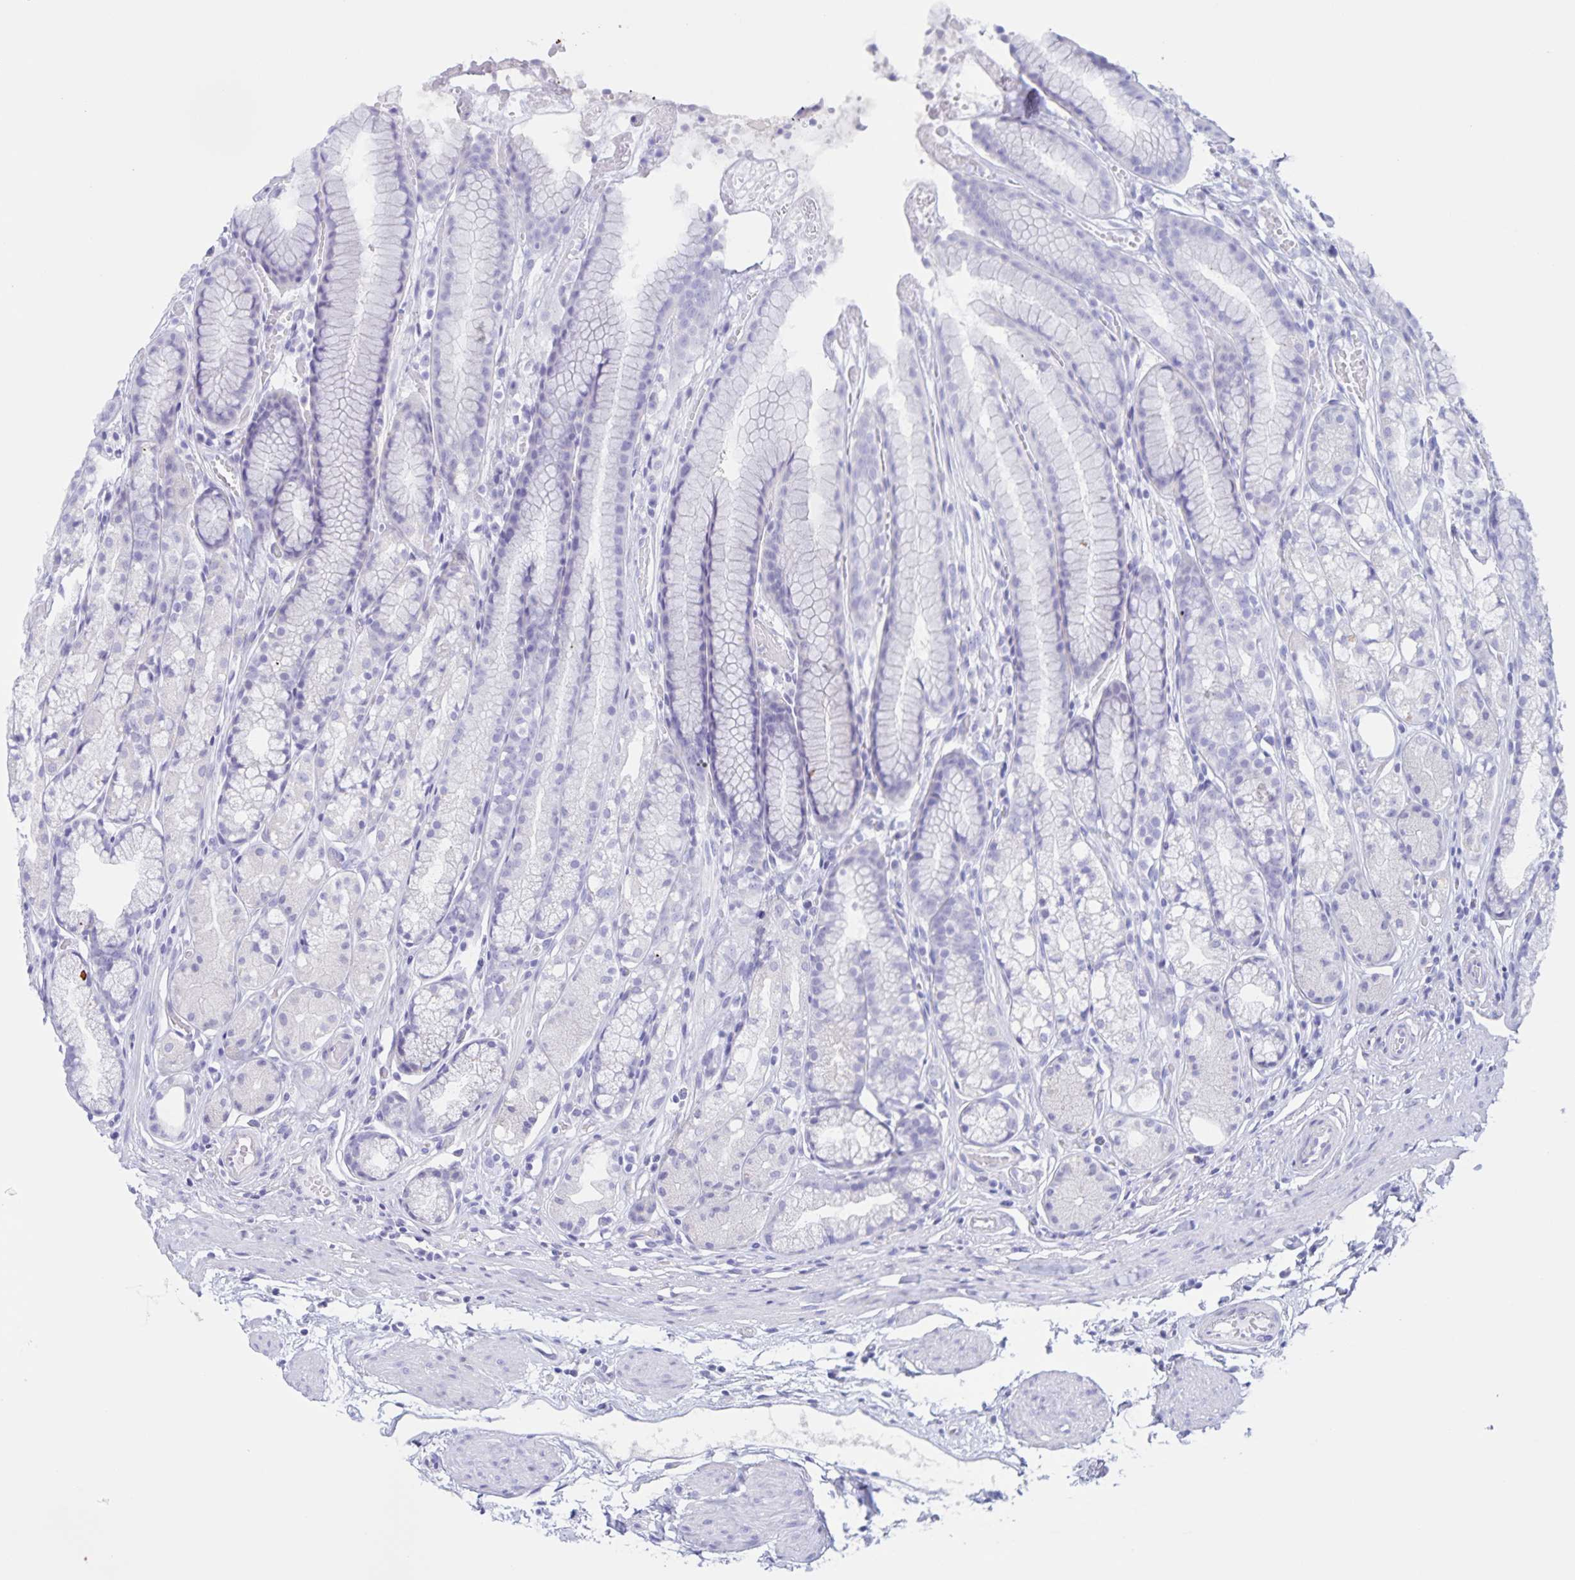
{"staining": {"intensity": "negative", "quantity": "none", "location": "none"}, "tissue": "stomach", "cell_type": "Glandular cells", "image_type": "normal", "snomed": [{"axis": "morphology", "description": "Normal tissue, NOS"}, {"axis": "topography", "description": "Smooth muscle"}, {"axis": "topography", "description": "Stomach"}], "caption": "Immunohistochemical staining of unremarkable stomach demonstrates no significant positivity in glandular cells. (Immunohistochemistry, brightfield microscopy, high magnification).", "gene": "TGIF2LX", "patient": {"sex": "male", "age": 70}}